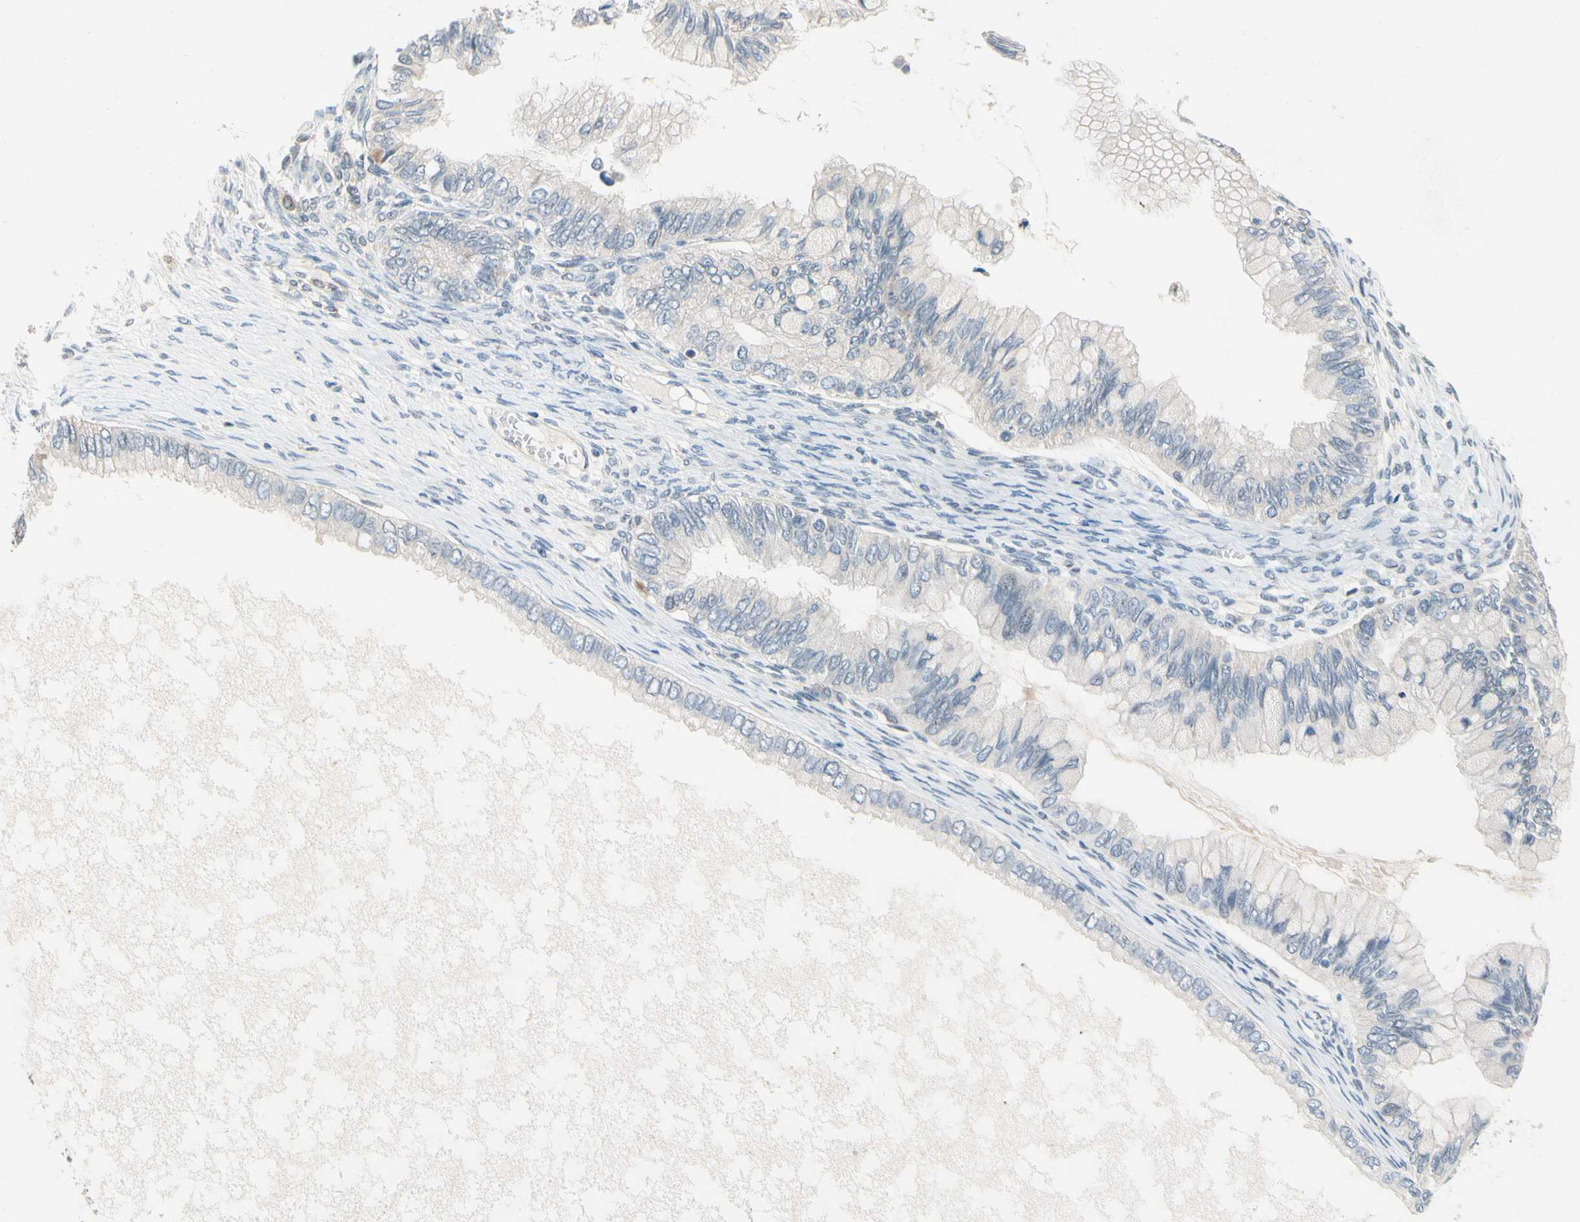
{"staining": {"intensity": "negative", "quantity": "none", "location": "none"}, "tissue": "ovarian cancer", "cell_type": "Tumor cells", "image_type": "cancer", "snomed": [{"axis": "morphology", "description": "Cystadenocarcinoma, mucinous, NOS"}, {"axis": "topography", "description": "Ovary"}], "caption": "Immunohistochemistry photomicrograph of neoplastic tissue: ovarian cancer stained with DAB demonstrates no significant protein staining in tumor cells. Brightfield microscopy of IHC stained with DAB (brown) and hematoxylin (blue), captured at high magnification.", "gene": "SLC27A6", "patient": {"sex": "female", "age": 80}}